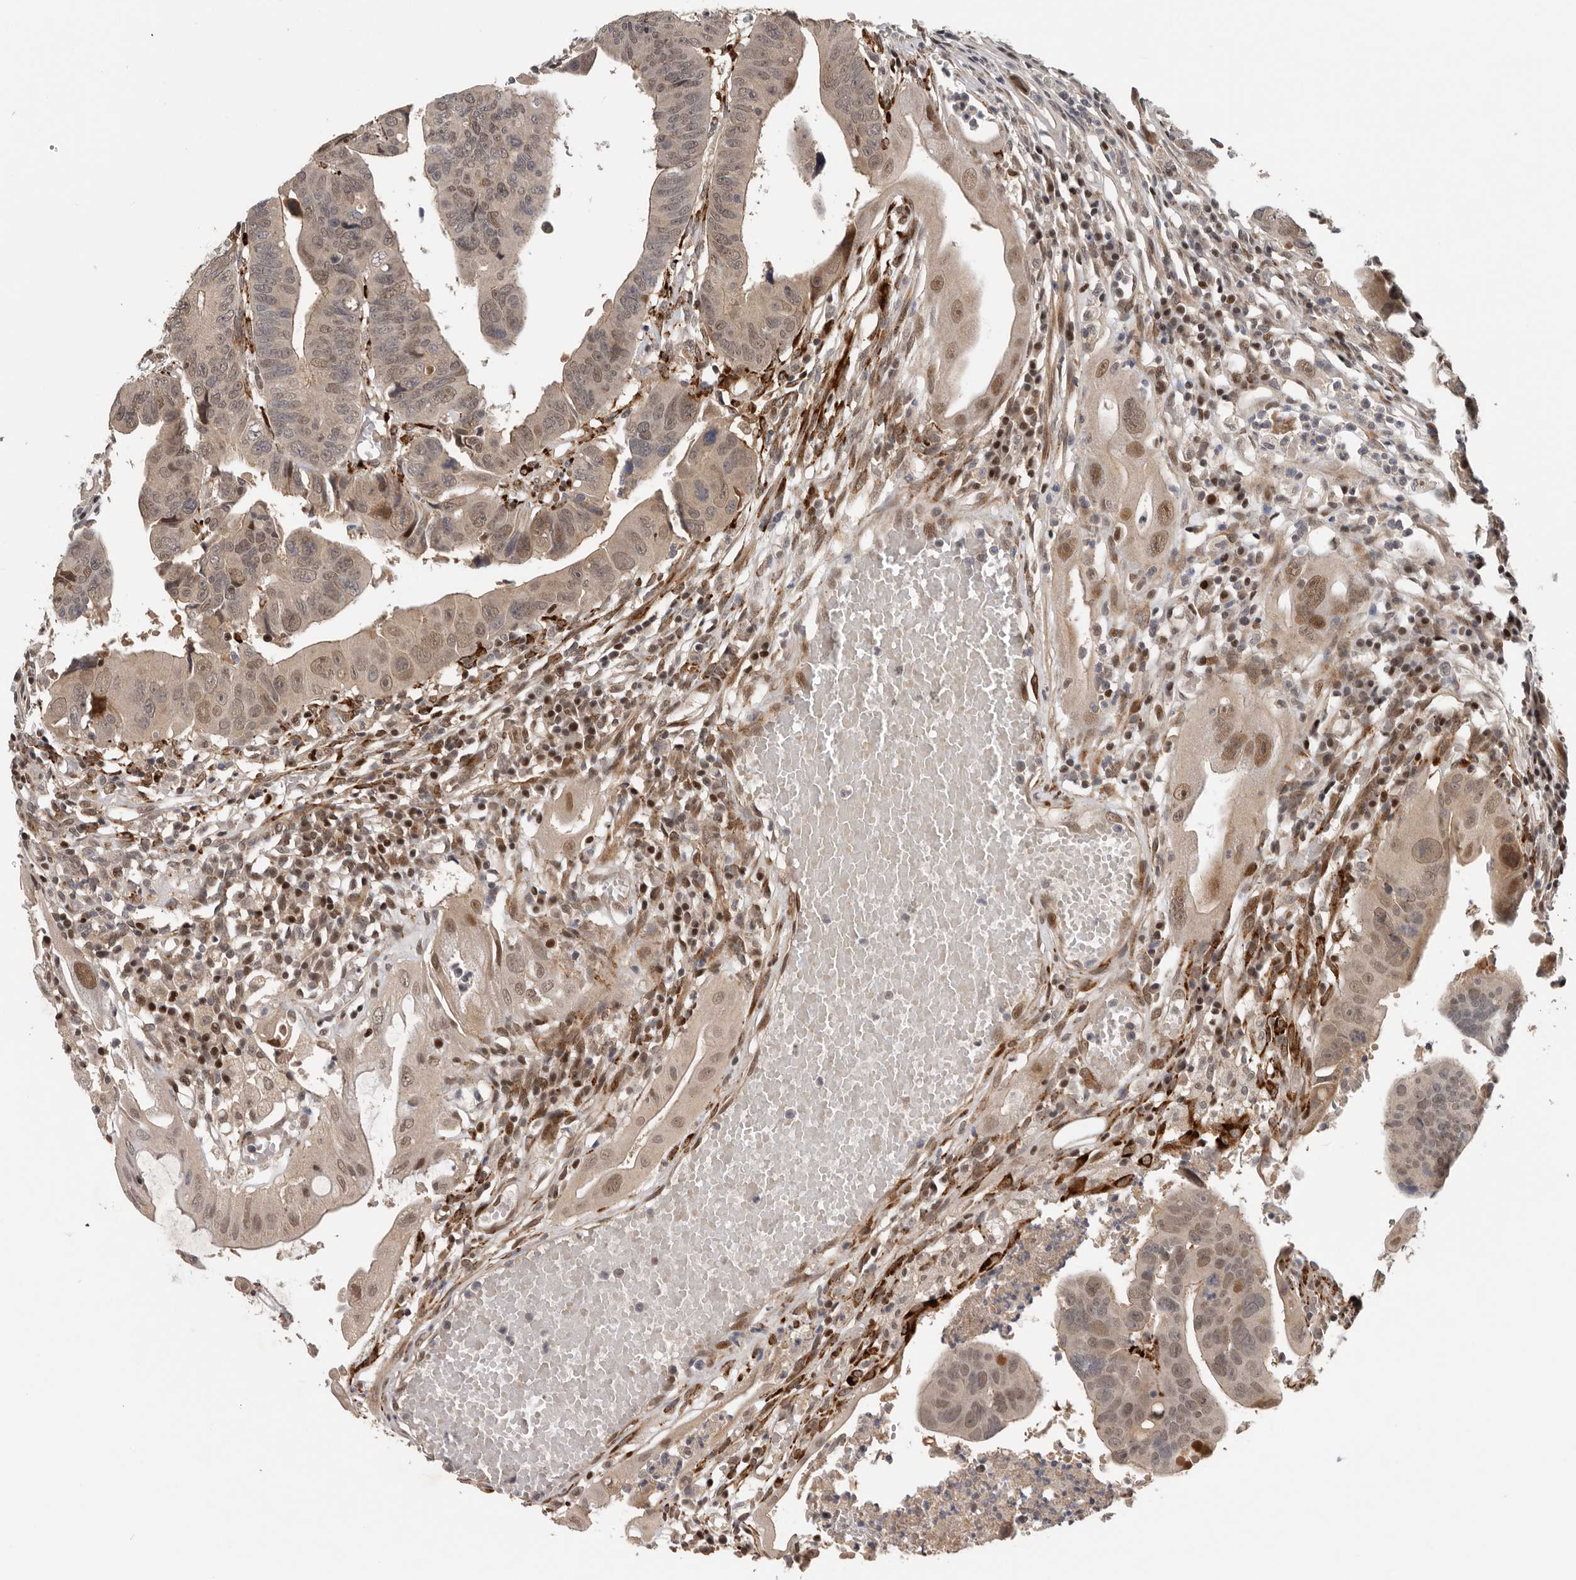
{"staining": {"intensity": "weak", "quantity": ">75%", "location": "nuclear"}, "tissue": "colorectal cancer", "cell_type": "Tumor cells", "image_type": "cancer", "snomed": [{"axis": "morphology", "description": "Adenocarcinoma, NOS"}, {"axis": "topography", "description": "Rectum"}], "caption": "Colorectal cancer (adenocarcinoma) stained with IHC displays weak nuclear staining in about >75% of tumor cells.", "gene": "HENMT1", "patient": {"sex": "female", "age": 65}}